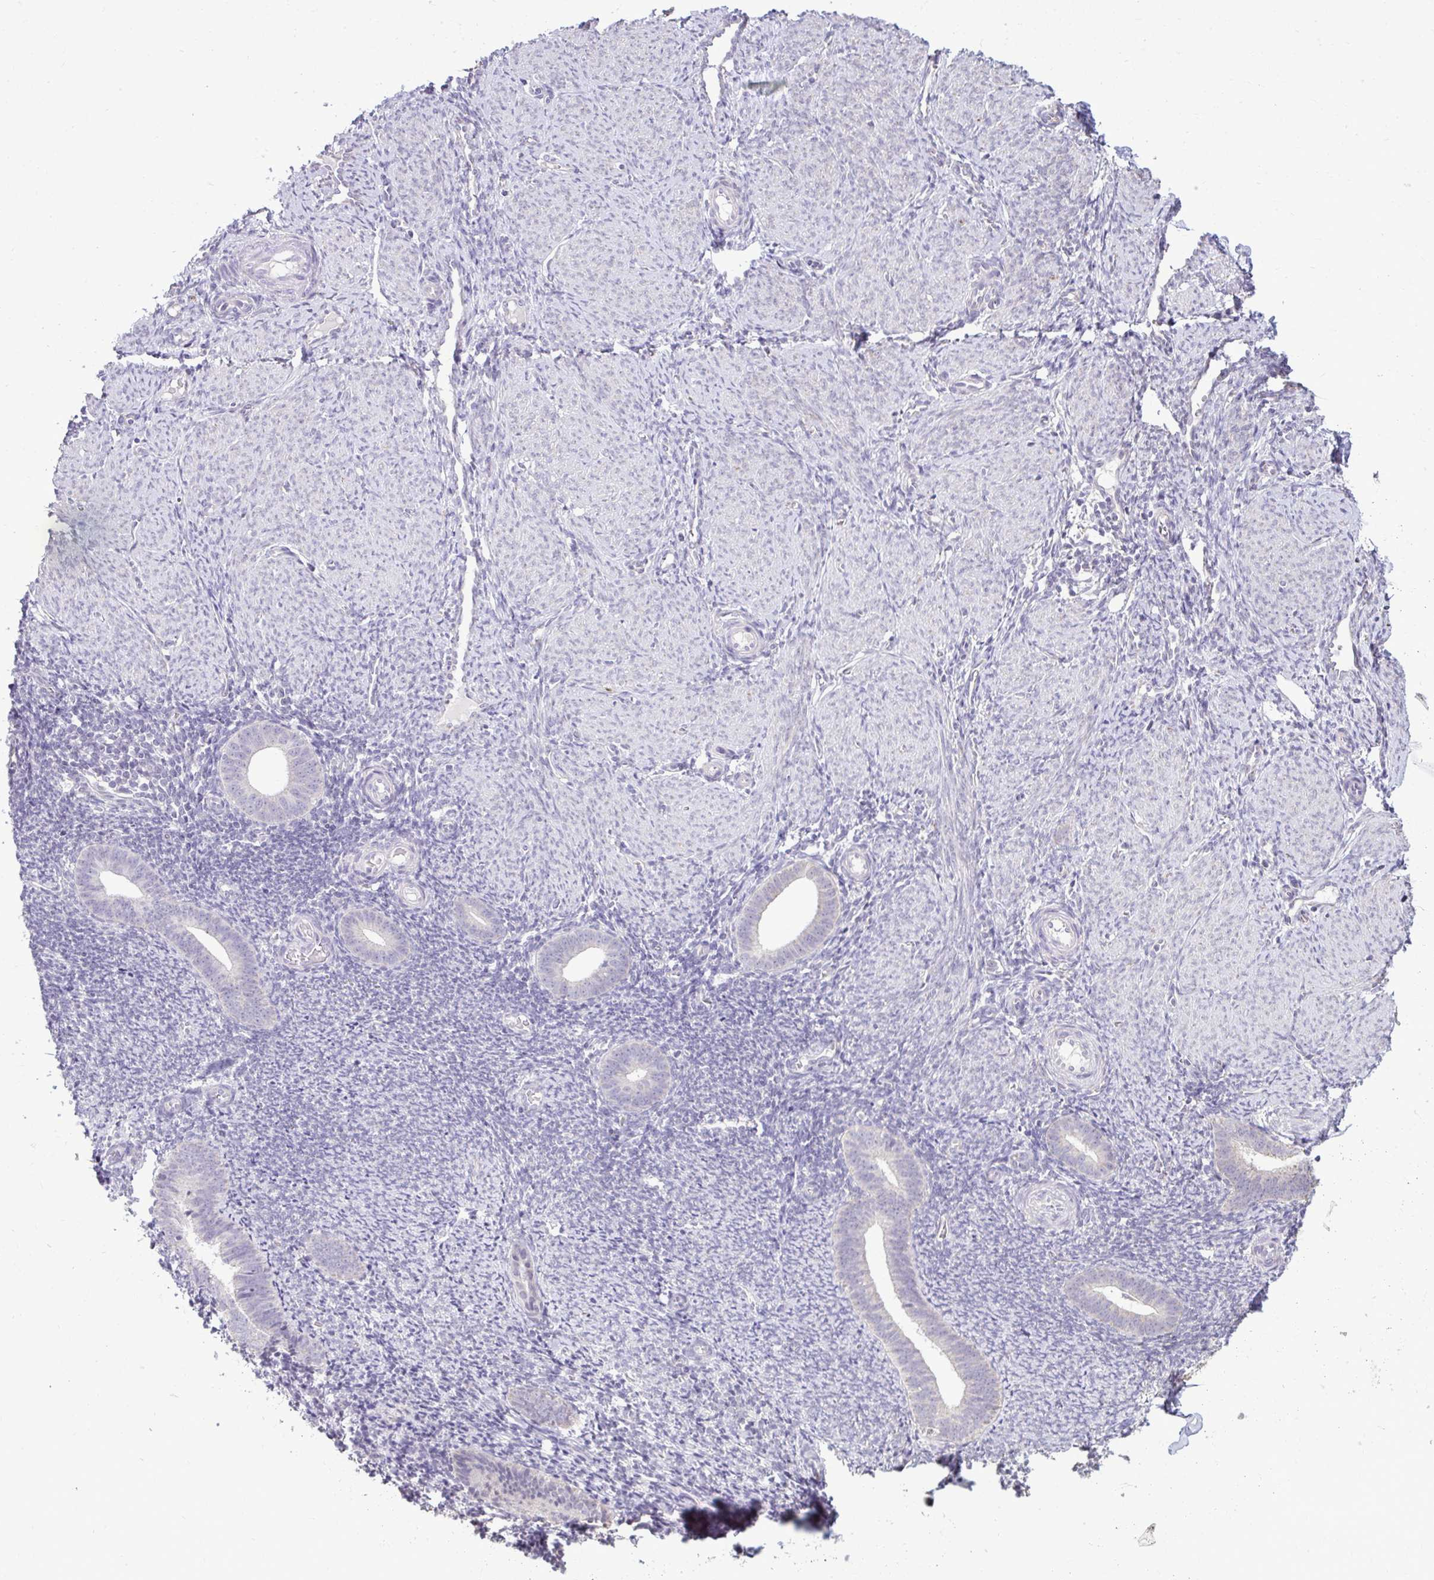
{"staining": {"intensity": "negative", "quantity": "none", "location": "none"}, "tissue": "endometrium", "cell_type": "Cells in endometrial stroma", "image_type": "normal", "snomed": [{"axis": "morphology", "description": "Normal tissue, NOS"}, {"axis": "topography", "description": "Endometrium"}], "caption": "The histopathology image shows no staining of cells in endometrial stroma in benign endometrium. (Stains: DAB IHC with hematoxylin counter stain, Microscopy: brightfield microscopy at high magnification).", "gene": "NPPA", "patient": {"sex": "female", "age": 39}}